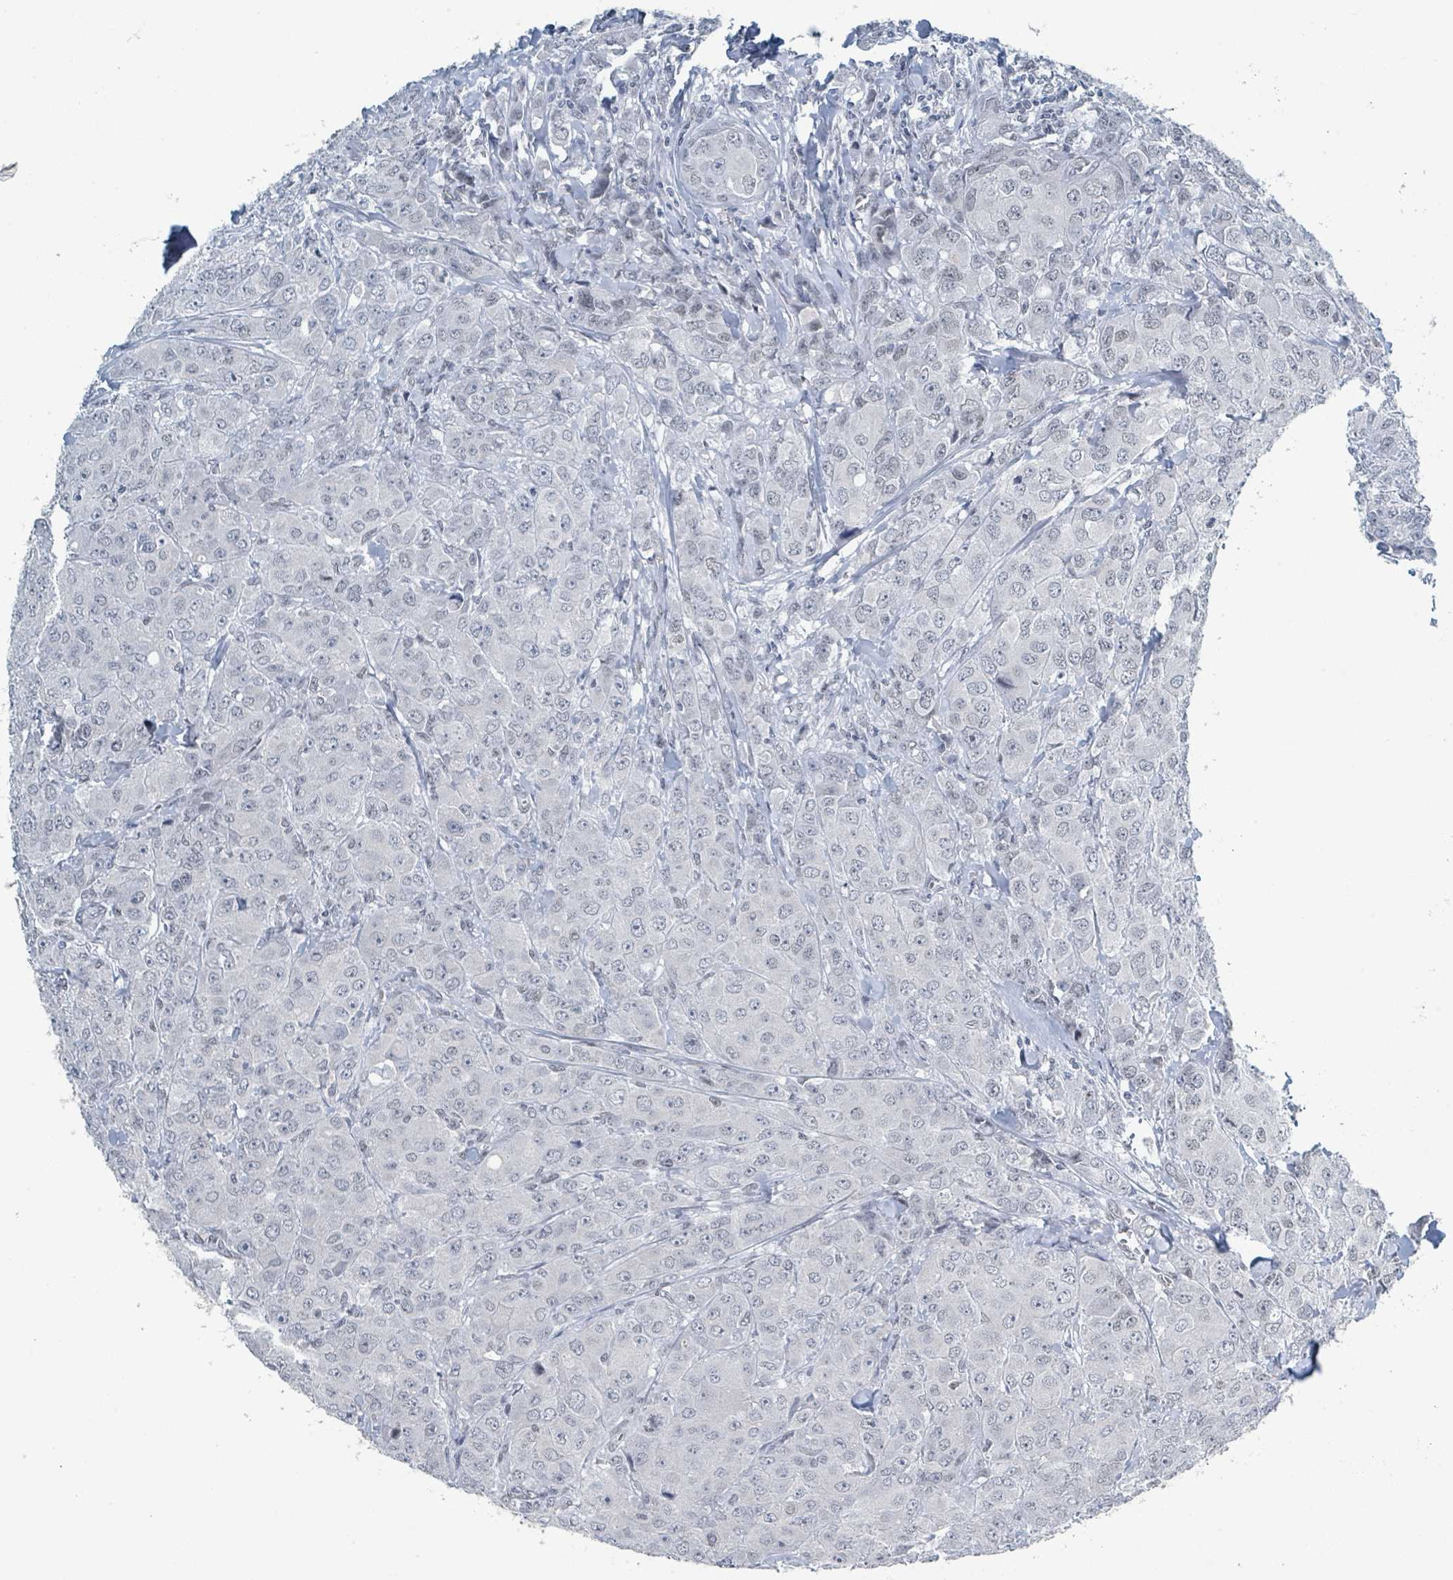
{"staining": {"intensity": "negative", "quantity": "none", "location": "none"}, "tissue": "breast cancer", "cell_type": "Tumor cells", "image_type": "cancer", "snomed": [{"axis": "morphology", "description": "Duct carcinoma"}, {"axis": "topography", "description": "Breast"}], "caption": "Immunohistochemistry (IHC) micrograph of neoplastic tissue: breast cancer stained with DAB exhibits no significant protein staining in tumor cells.", "gene": "EHMT2", "patient": {"sex": "female", "age": 43}}